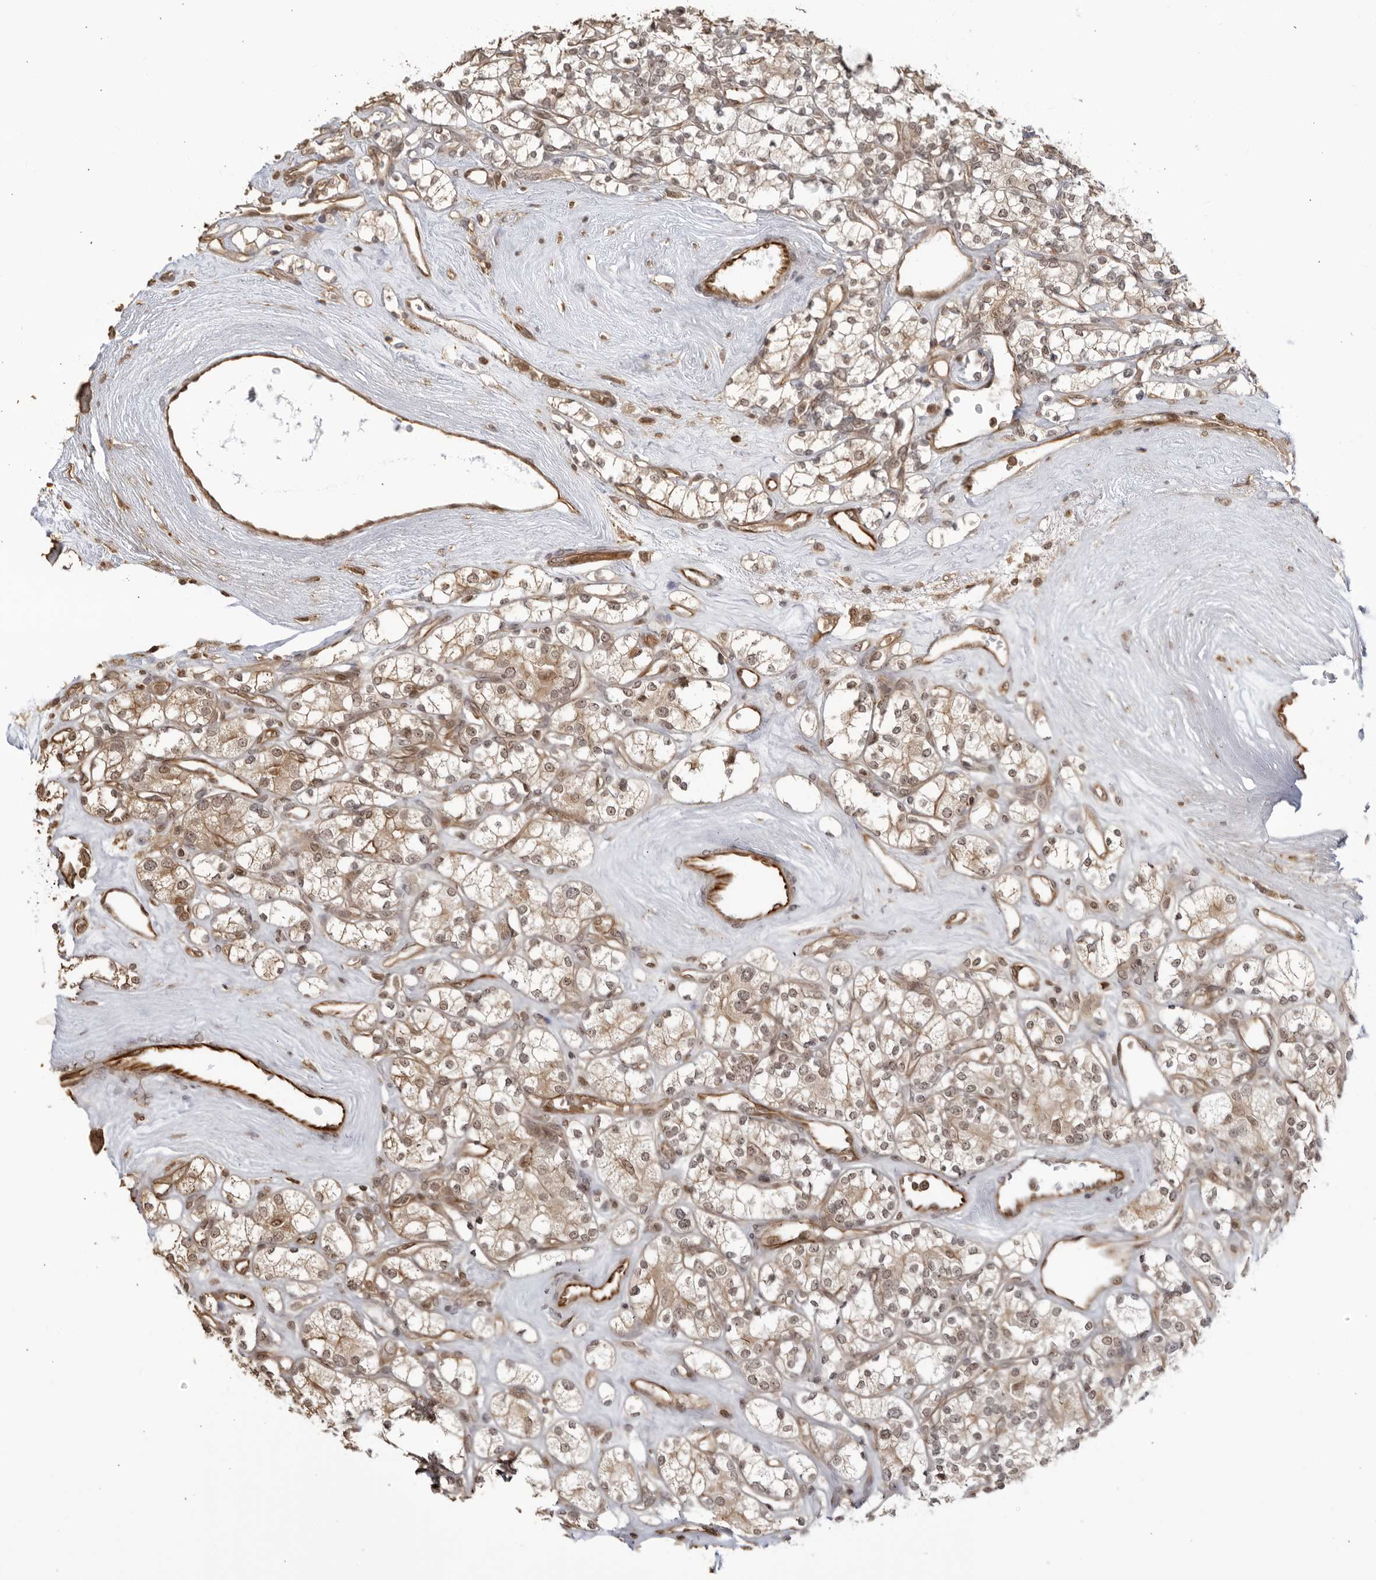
{"staining": {"intensity": "moderate", "quantity": ">75%", "location": "cytoplasmic/membranous,nuclear"}, "tissue": "renal cancer", "cell_type": "Tumor cells", "image_type": "cancer", "snomed": [{"axis": "morphology", "description": "Adenocarcinoma, NOS"}, {"axis": "topography", "description": "Kidney"}], "caption": "Immunohistochemical staining of renal cancer (adenocarcinoma) reveals medium levels of moderate cytoplasmic/membranous and nuclear protein staining in about >75% of tumor cells.", "gene": "TCF21", "patient": {"sex": "male", "age": 77}}